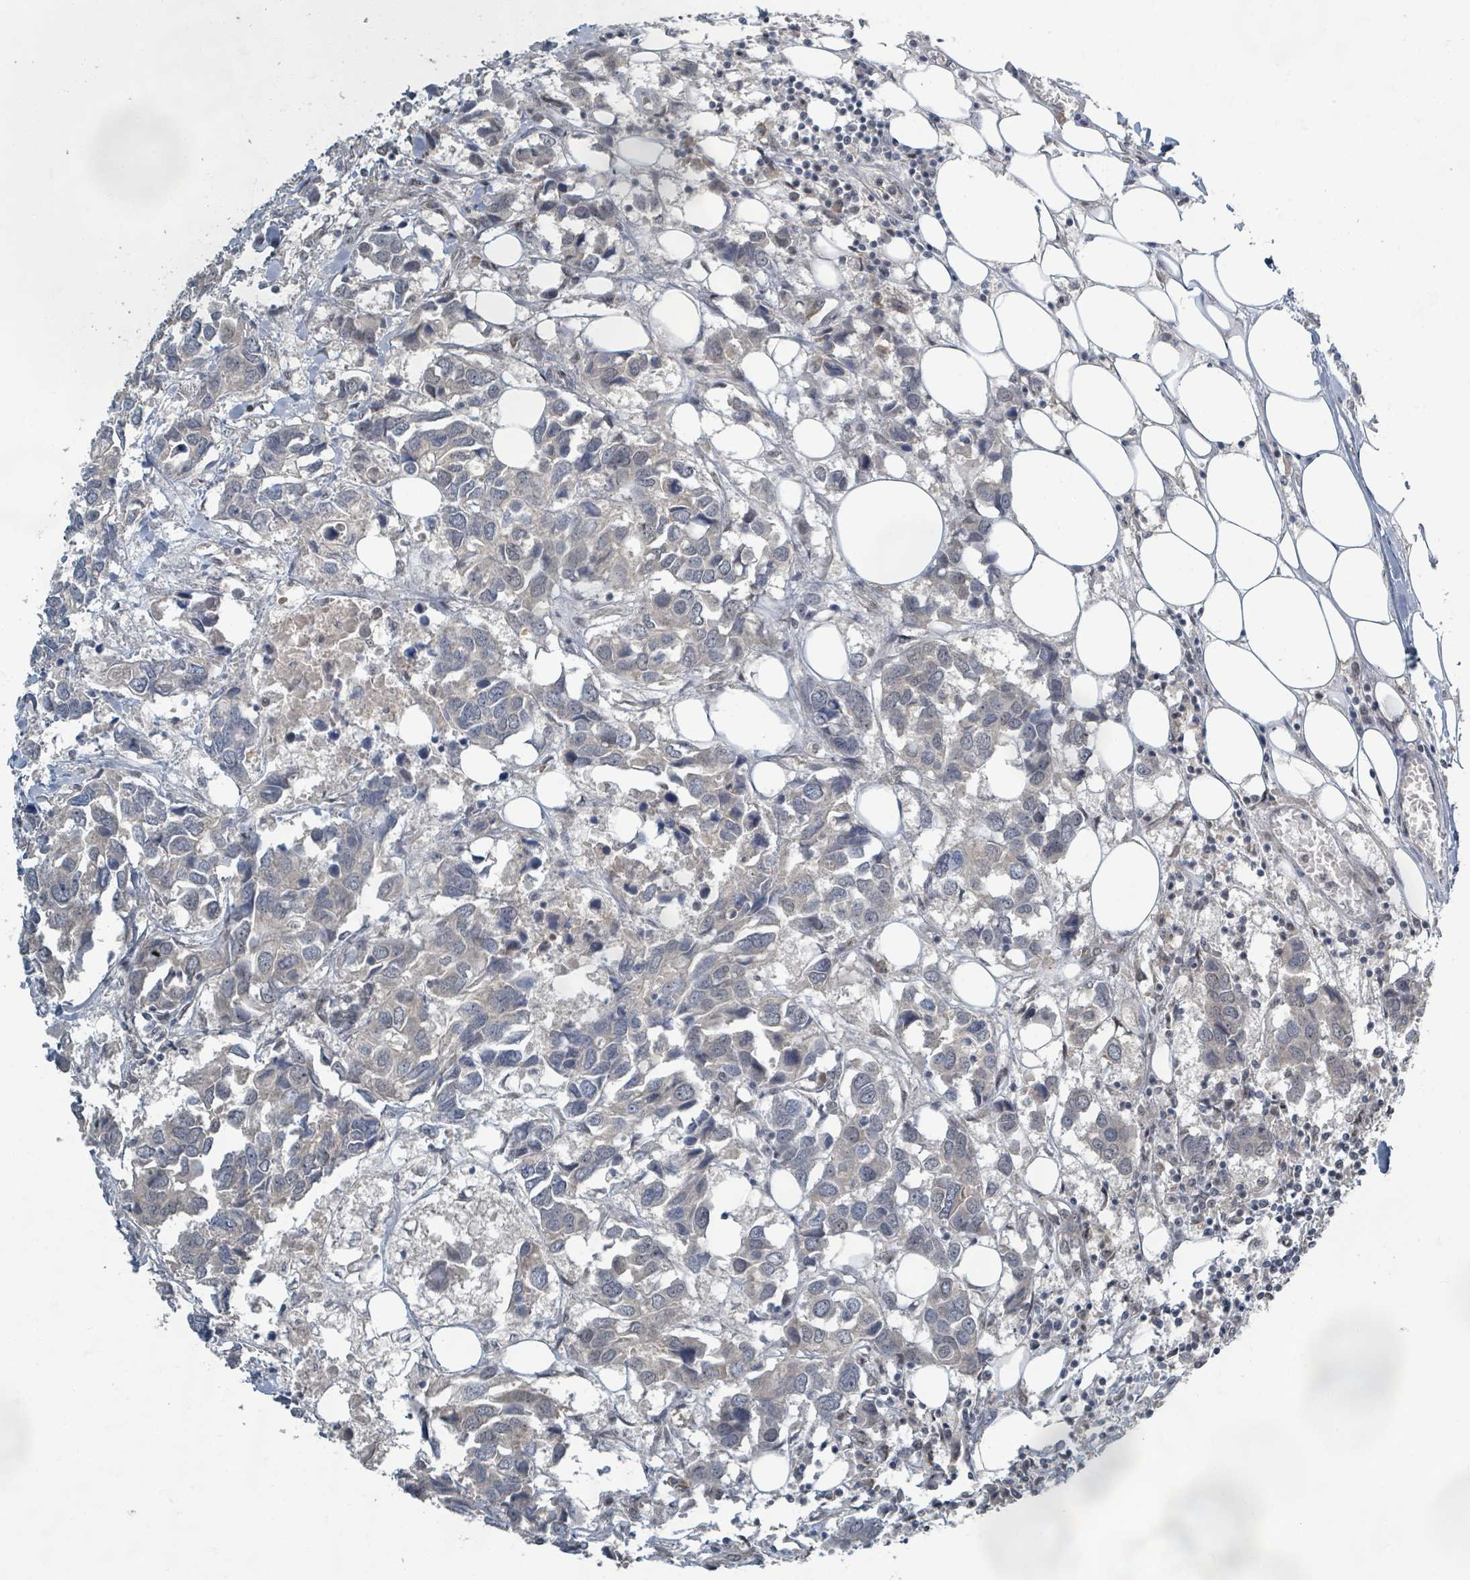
{"staining": {"intensity": "negative", "quantity": "none", "location": "none"}, "tissue": "breast cancer", "cell_type": "Tumor cells", "image_type": "cancer", "snomed": [{"axis": "morphology", "description": "Duct carcinoma"}, {"axis": "topography", "description": "Breast"}], "caption": "DAB immunohistochemical staining of human breast cancer (invasive ductal carcinoma) exhibits no significant staining in tumor cells.", "gene": "INTS15", "patient": {"sex": "female", "age": 83}}